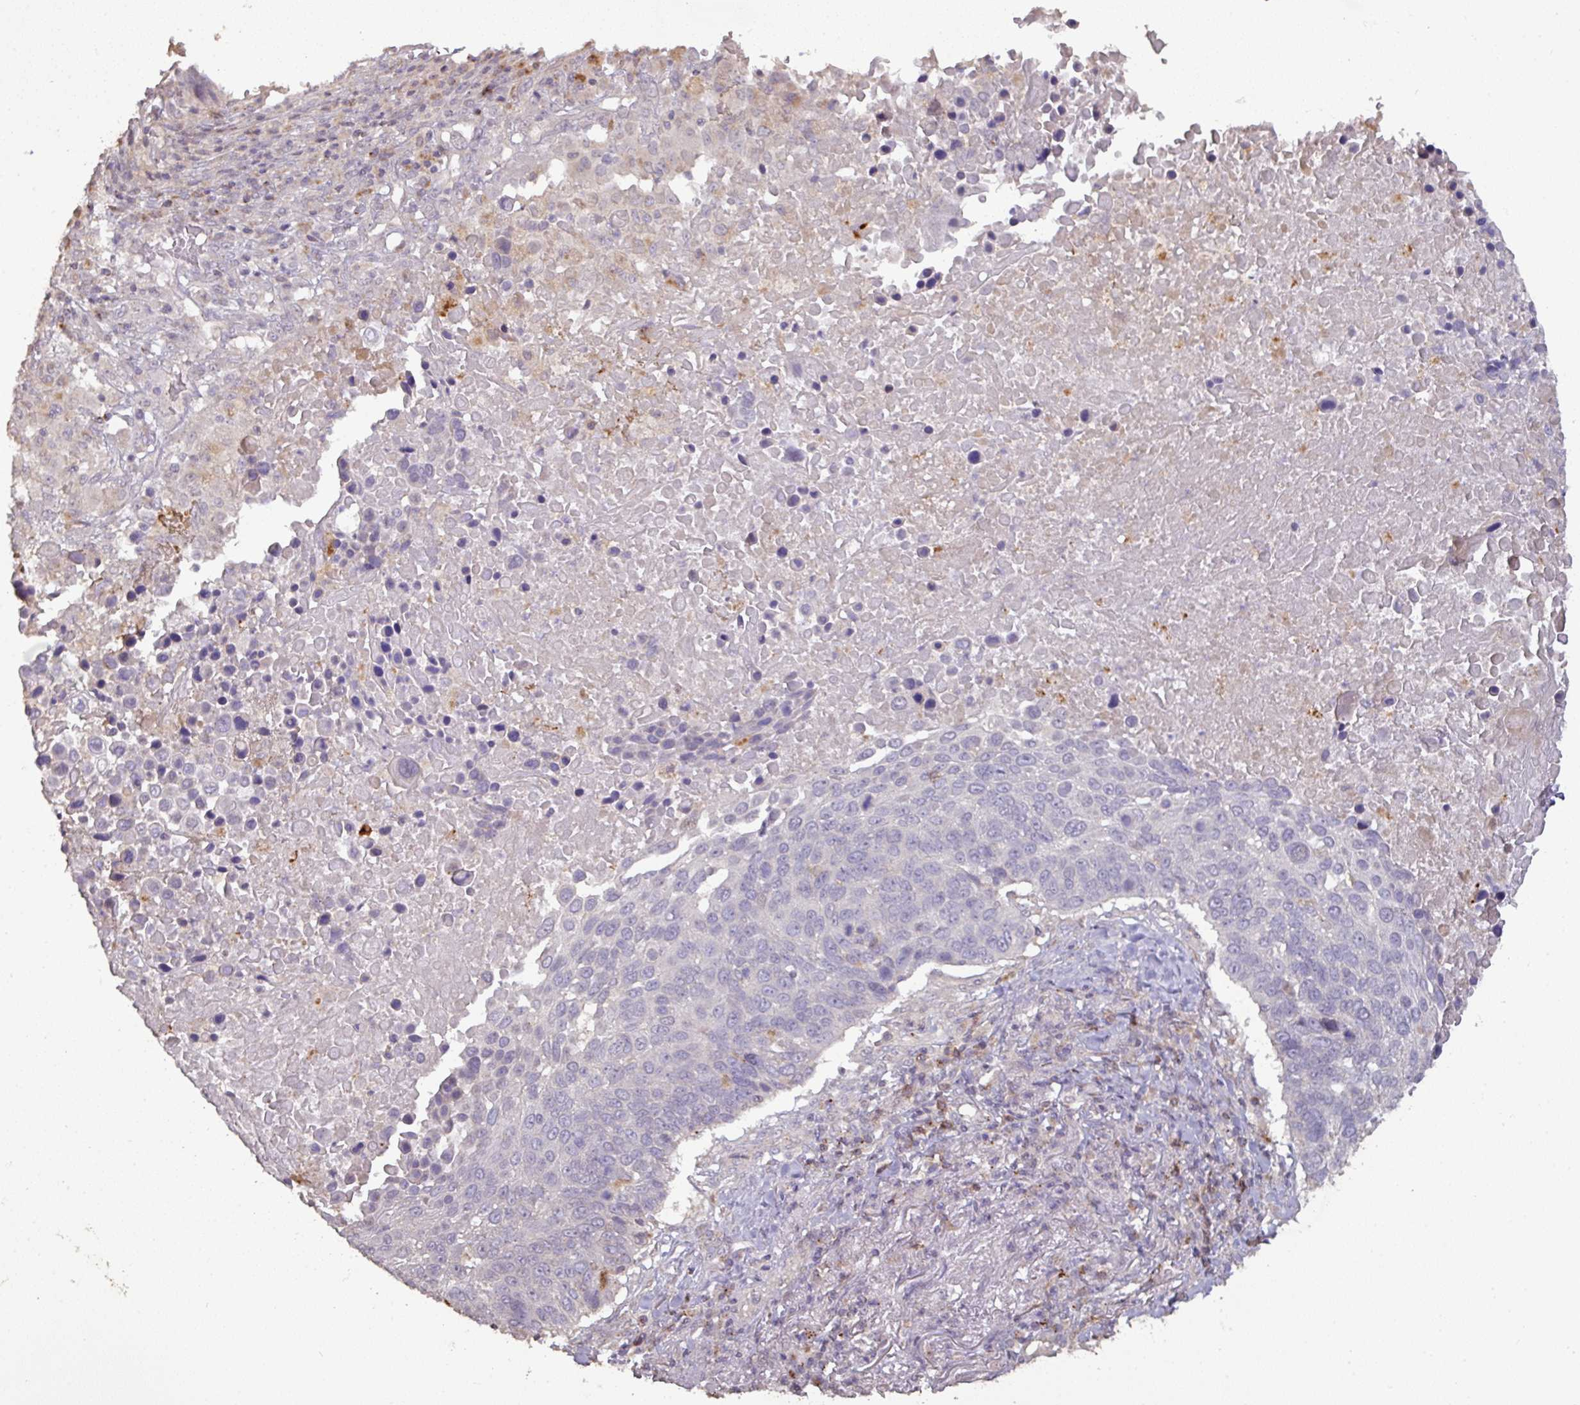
{"staining": {"intensity": "negative", "quantity": "none", "location": "none"}, "tissue": "lung cancer", "cell_type": "Tumor cells", "image_type": "cancer", "snomed": [{"axis": "morphology", "description": "Normal tissue, NOS"}, {"axis": "morphology", "description": "Squamous cell carcinoma, NOS"}, {"axis": "topography", "description": "Lymph node"}, {"axis": "topography", "description": "Lung"}], "caption": "Protein analysis of lung cancer demonstrates no significant expression in tumor cells.", "gene": "CXCR5", "patient": {"sex": "male", "age": 66}}